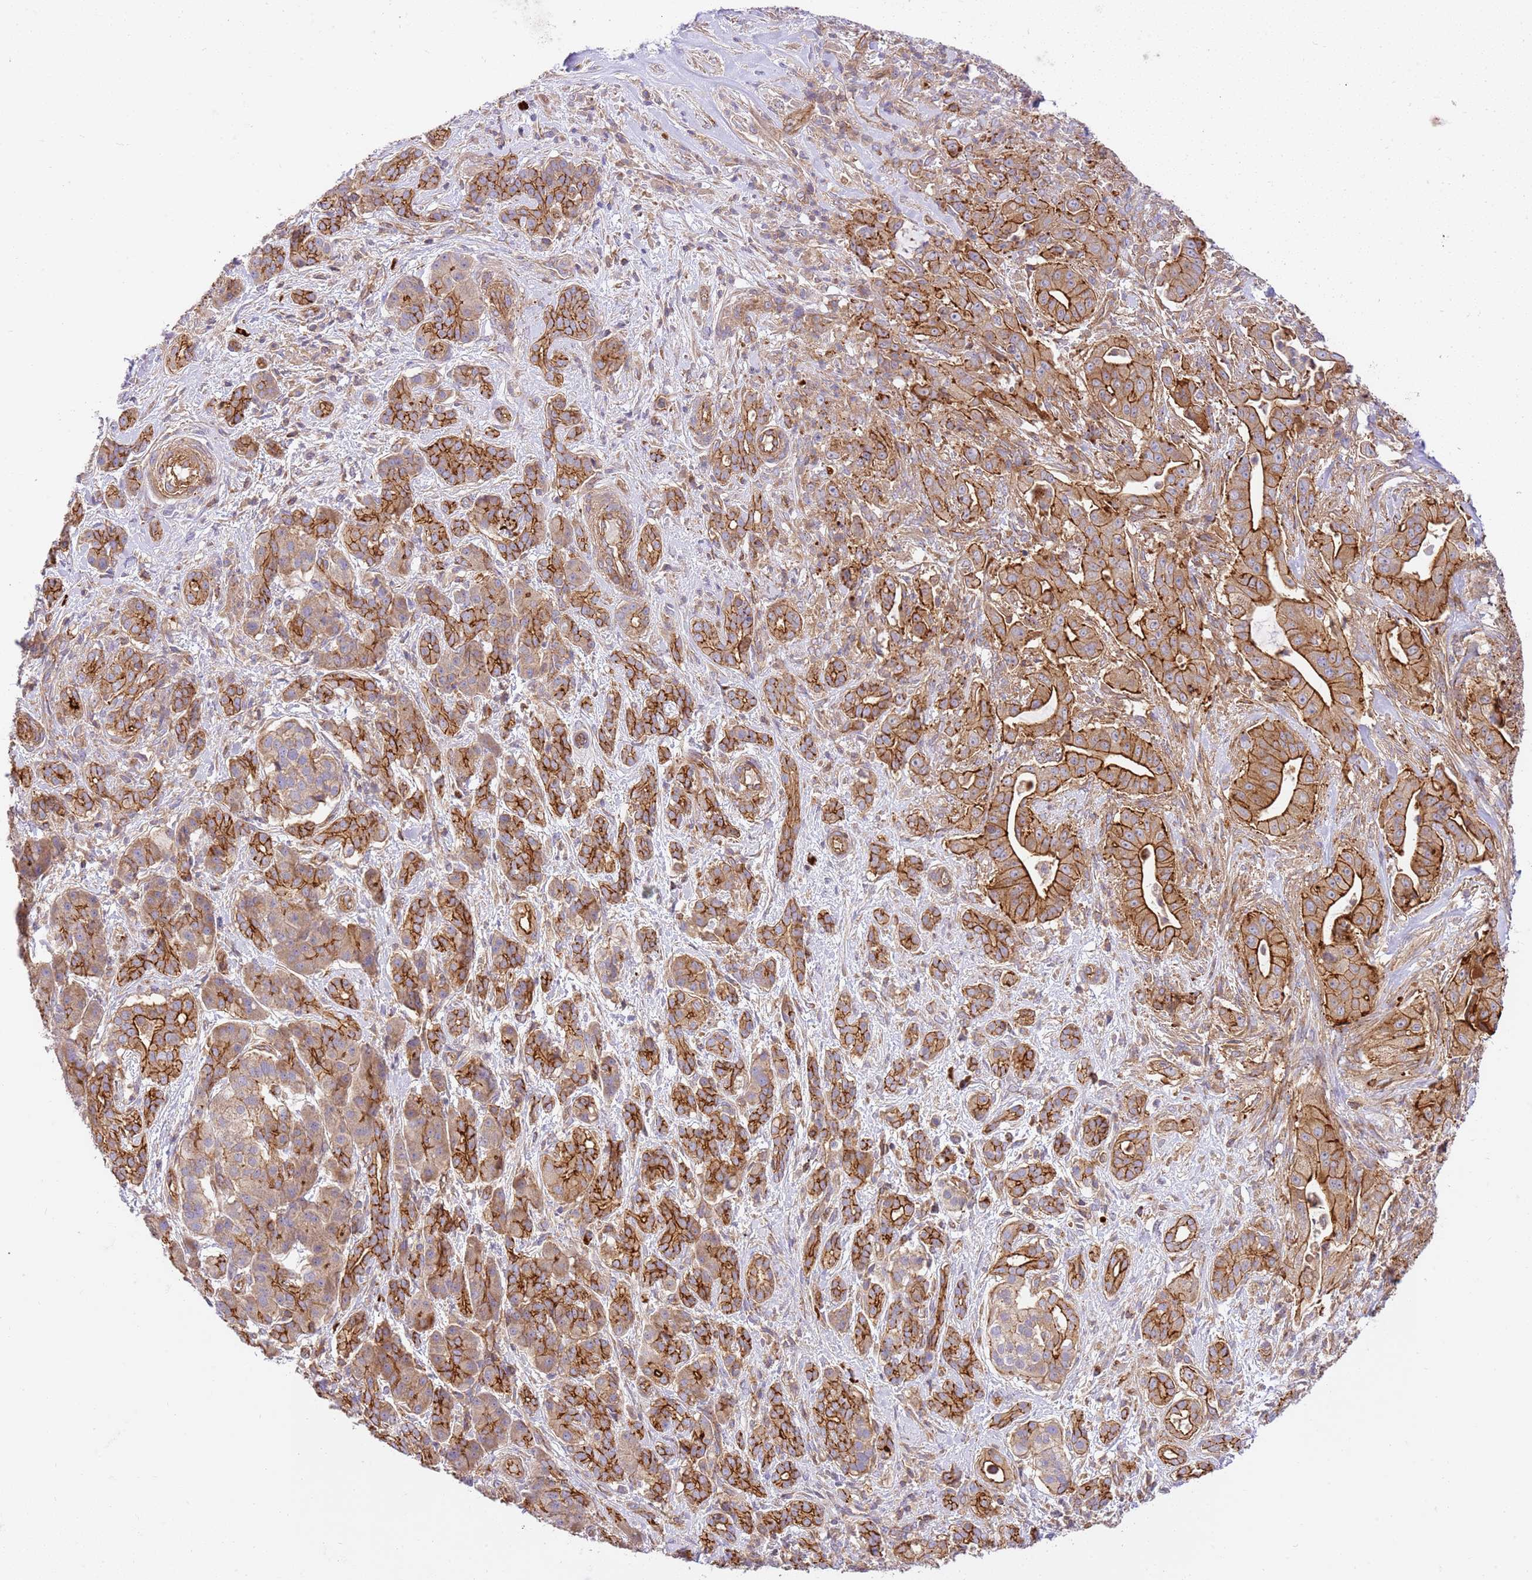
{"staining": {"intensity": "strong", "quantity": ">75%", "location": "cytoplasmic/membranous"}, "tissue": "pancreatic cancer", "cell_type": "Tumor cells", "image_type": "cancer", "snomed": [{"axis": "morphology", "description": "Adenocarcinoma, NOS"}, {"axis": "topography", "description": "Pancreas"}], "caption": "Immunohistochemistry (IHC) micrograph of human pancreatic adenocarcinoma stained for a protein (brown), which demonstrates high levels of strong cytoplasmic/membranous positivity in about >75% of tumor cells.", "gene": "EFCAB8", "patient": {"sex": "male", "age": 57}}